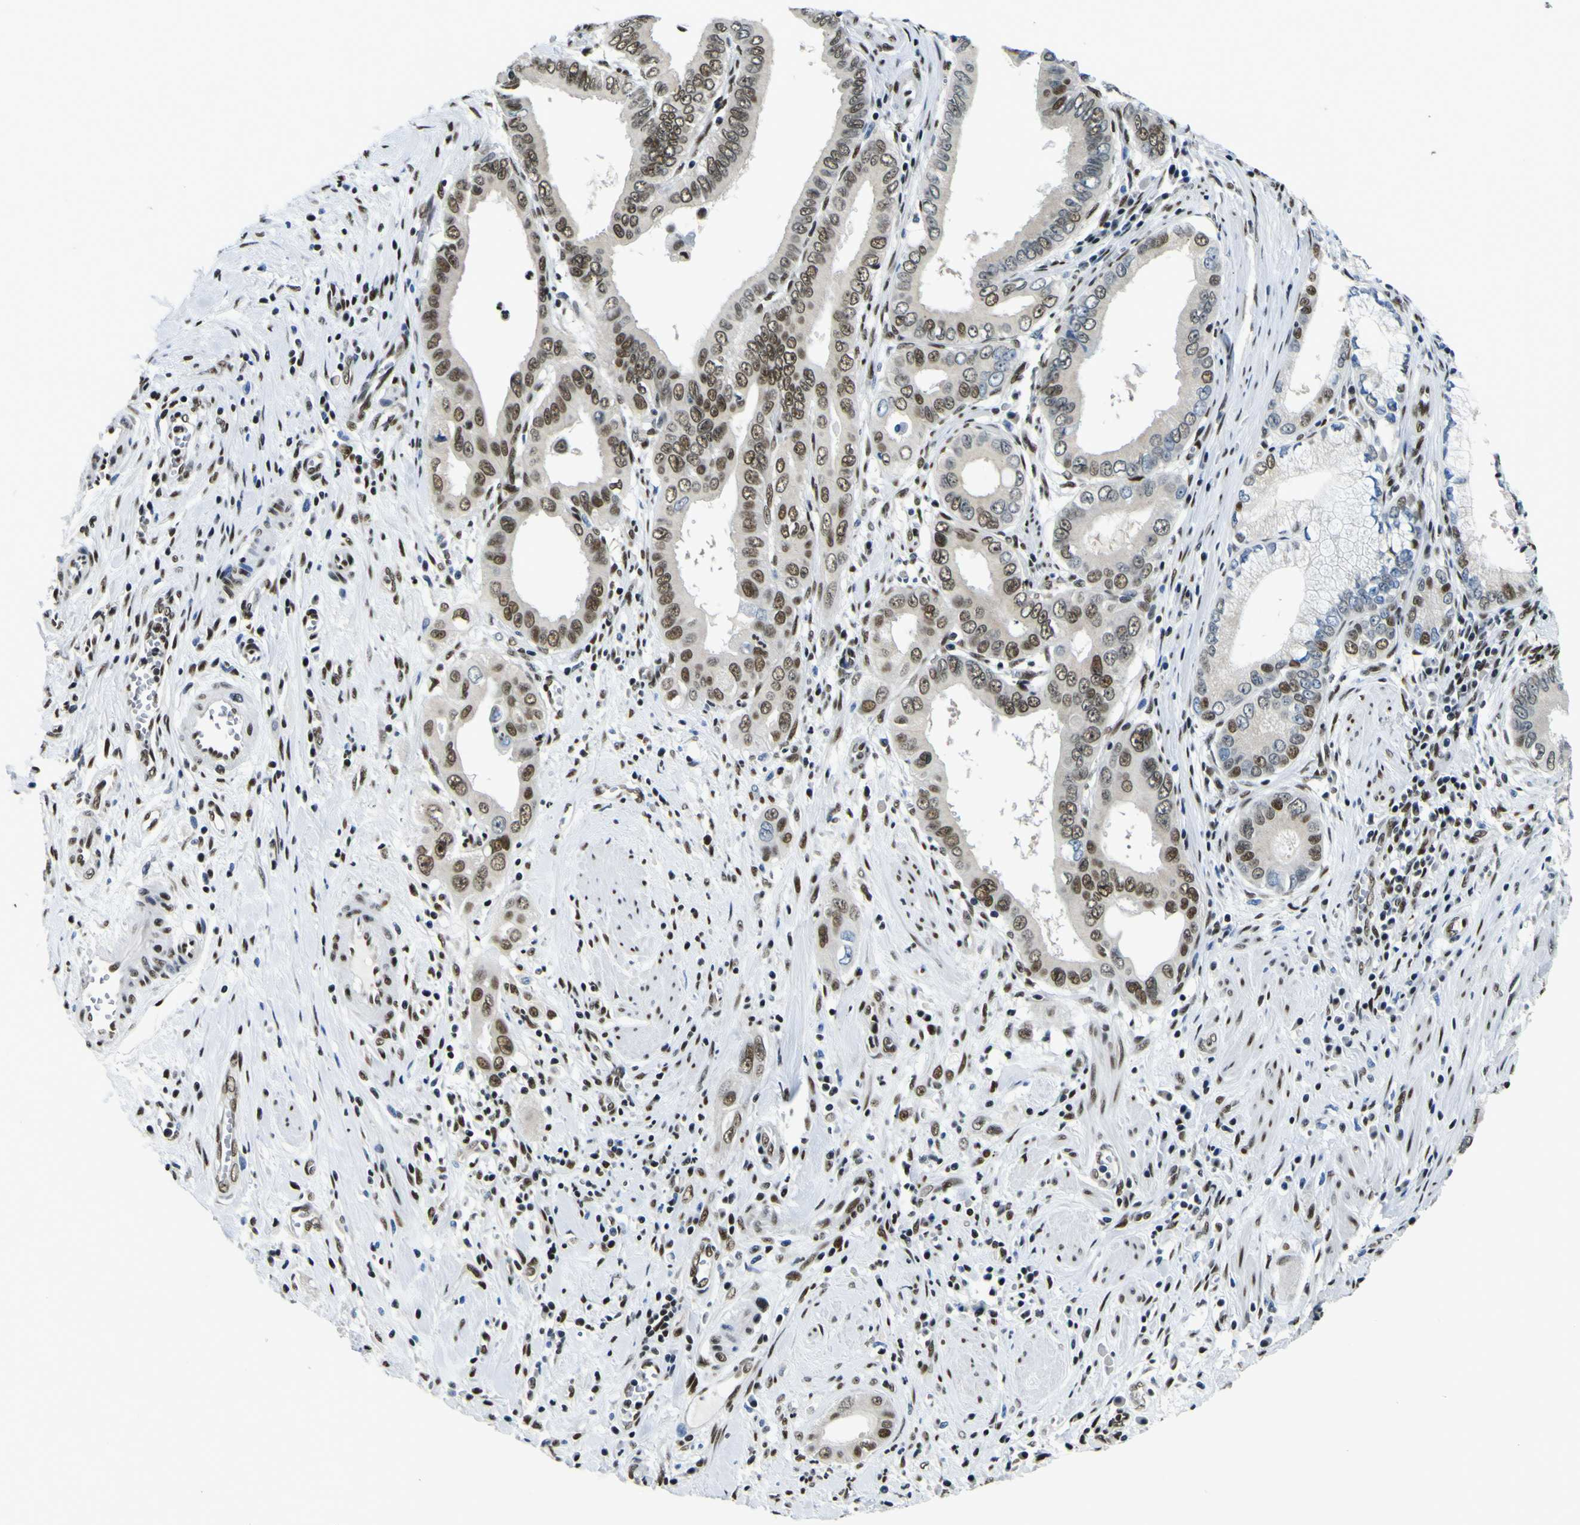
{"staining": {"intensity": "strong", "quantity": ">75%", "location": "nuclear"}, "tissue": "pancreatic cancer", "cell_type": "Tumor cells", "image_type": "cancer", "snomed": [{"axis": "morphology", "description": "Normal tissue, NOS"}, {"axis": "topography", "description": "Lymph node"}], "caption": "High-power microscopy captured an IHC photomicrograph of pancreatic cancer, revealing strong nuclear staining in approximately >75% of tumor cells.", "gene": "SP1", "patient": {"sex": "male", "age": 50}}